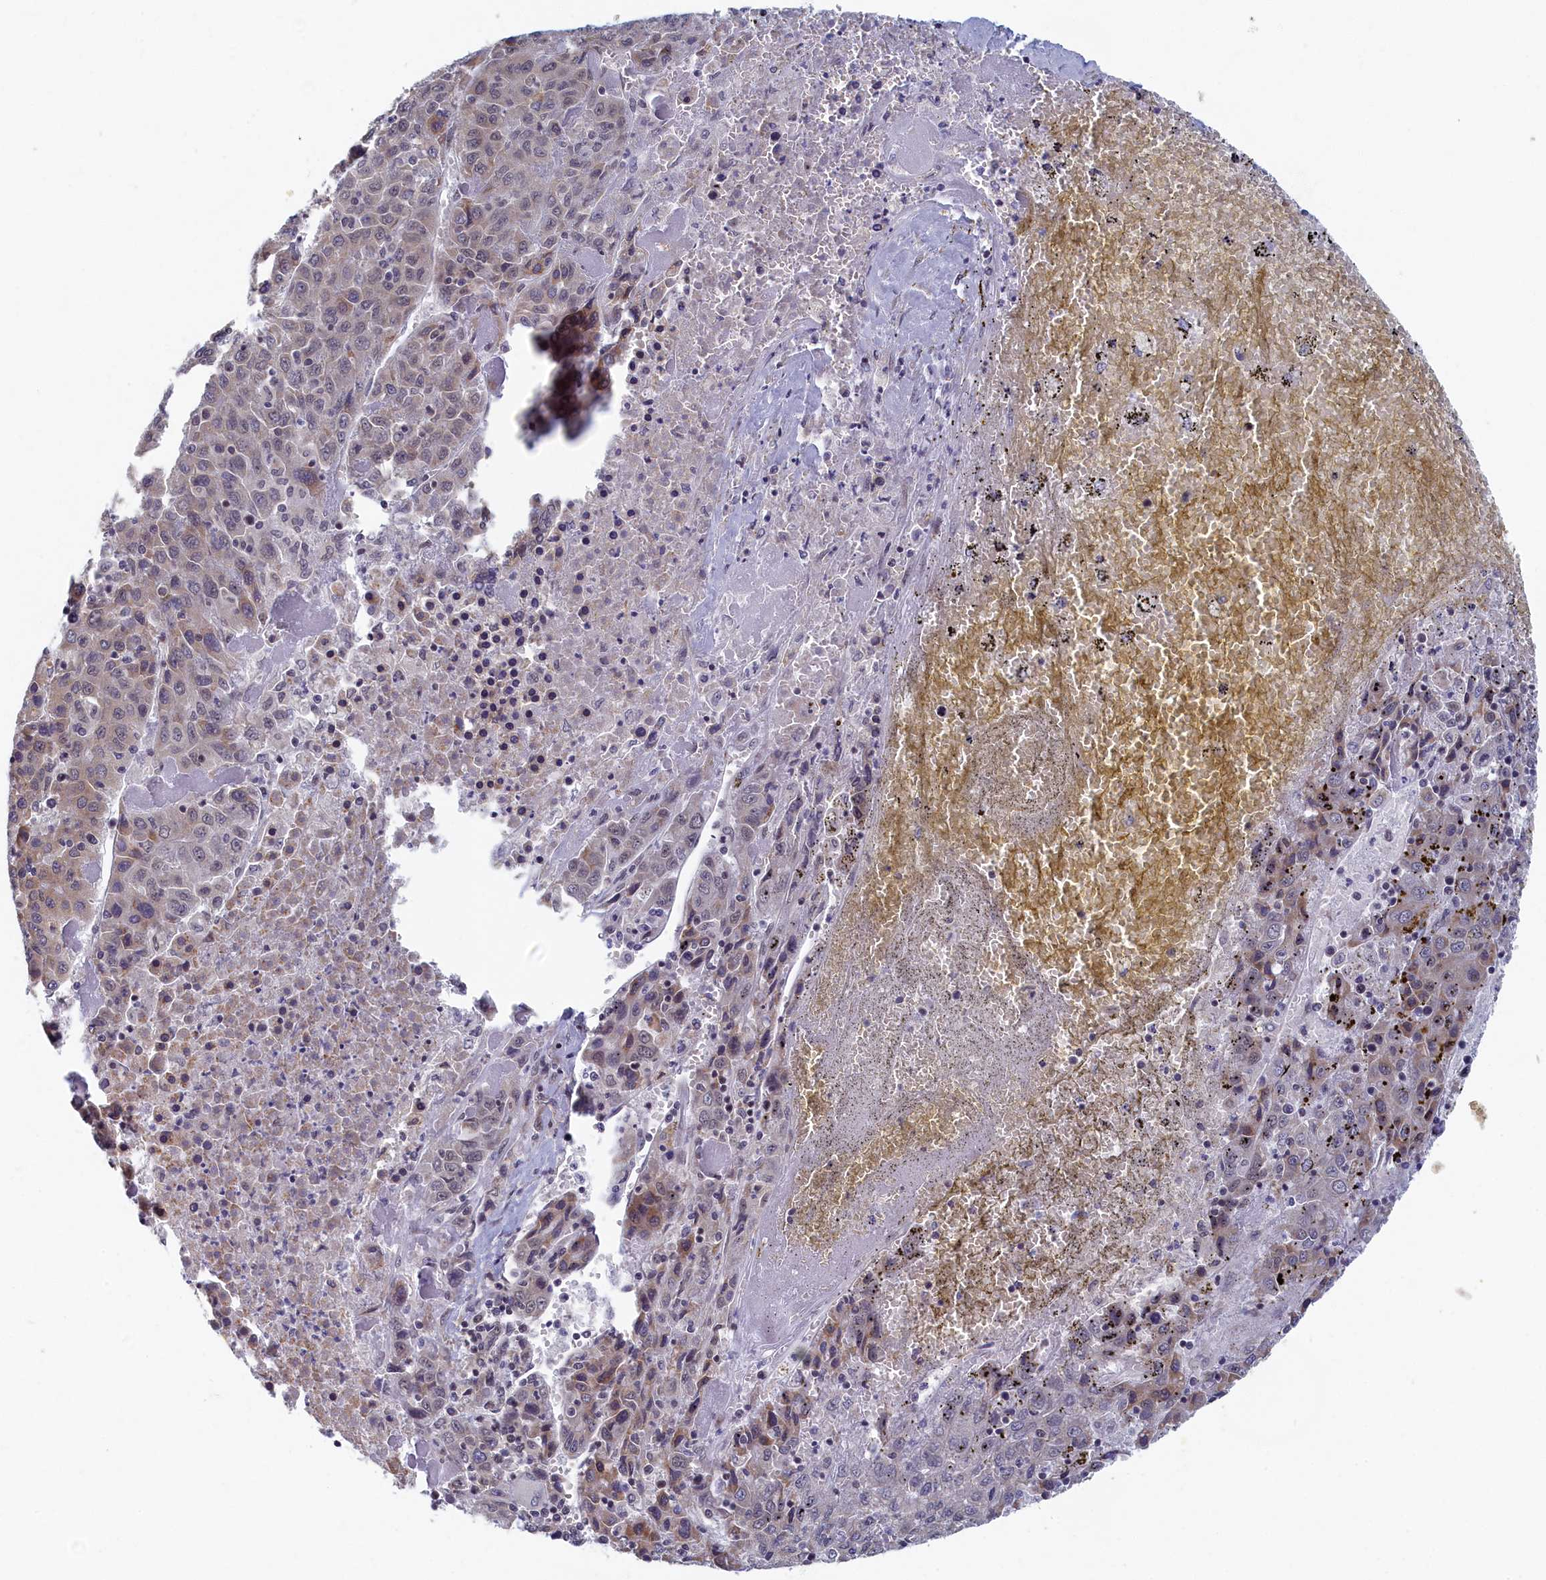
{"staining": {"intensity": "moderate", "quantity": "<25%", "location": "cytoplasmic/membranous"}, "tissue": "liver cancer", "cell_type": "Tumor cells", "image_type": "cancer", "snomed": [{"axis": "morphology", "description": "Carcinoma, Hepatocellular, NOS"}, {"axis": "topography", "description": "Liver"}], "caption": "Protein positivity by immunohistochemistry displays moderate cytoplasmic/membranous expression in about <25% of tumor cells in liver cancer (hepatocellular carcinoma).", "gene": "DNAJC17", "patient": {"sex": "female", "age": 53}}